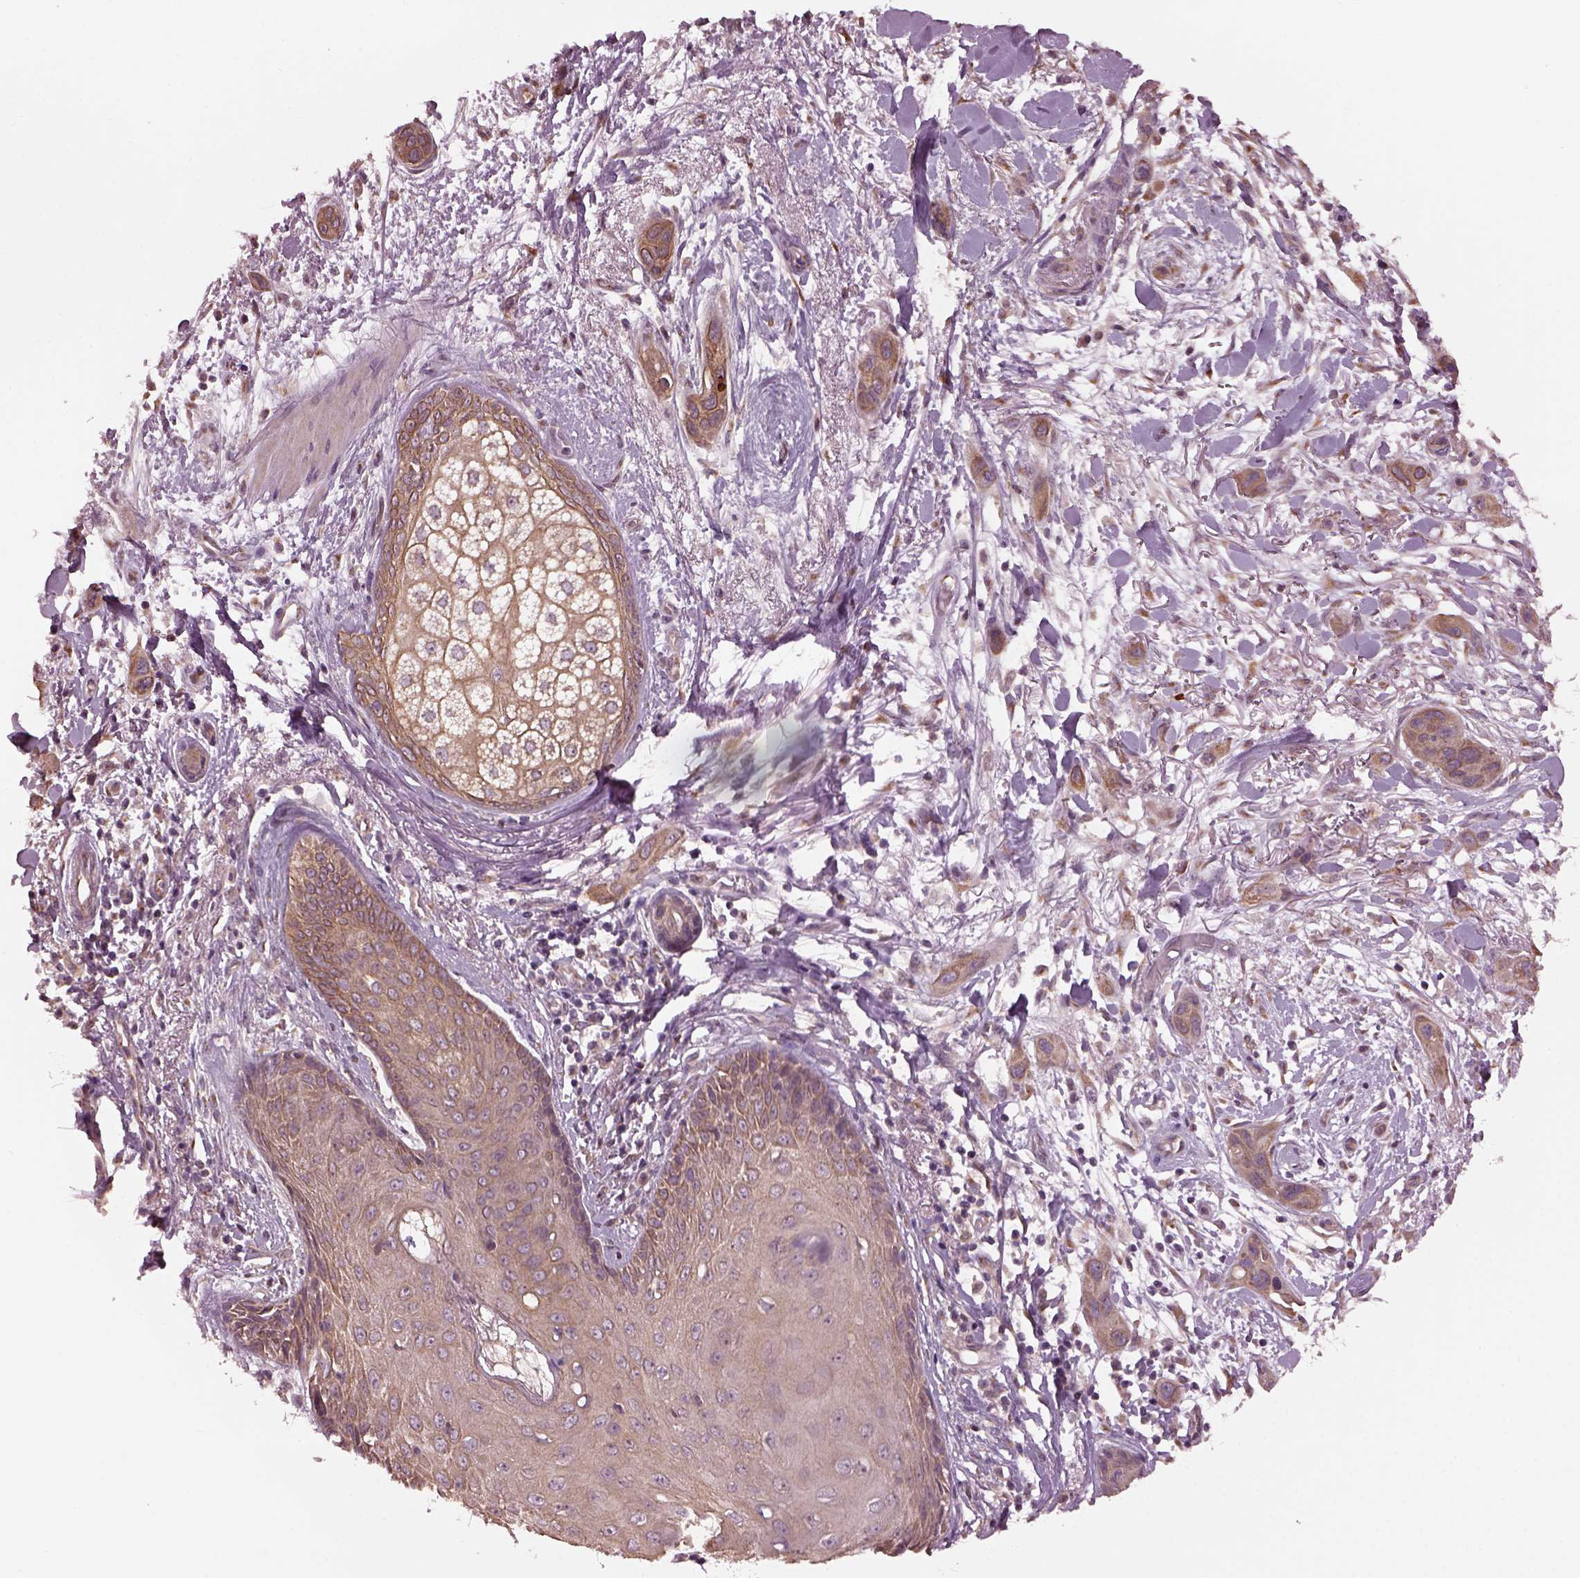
{"staining": {"intensity": "moderate", "quantity": "25%-75%", "location": "cytoplasmic/membranous,nuclear"}, "tissue": "skin cancer", "cell_type": "Tumor cells", "image_type": "cancer", "snomed": [{"axis": "morphology", "description": "Squamous cell carcinoma, NOS"}, {"axis": "topography", "description": "Skin"}], "caption": "Protein staining of squamous cell carcinoma (skin) tissue displays moderate cytoplasmic/membranous and nuclear expression in about 25%-75% of tumor cells. The staining was performed using DAB to visualize the protein expression in brown, while the nuclei were stained in blue with hematoxylin (Magnification: 20x).", "gene": "RUFY3", "patient": {"sex": "male", "age": 79}}